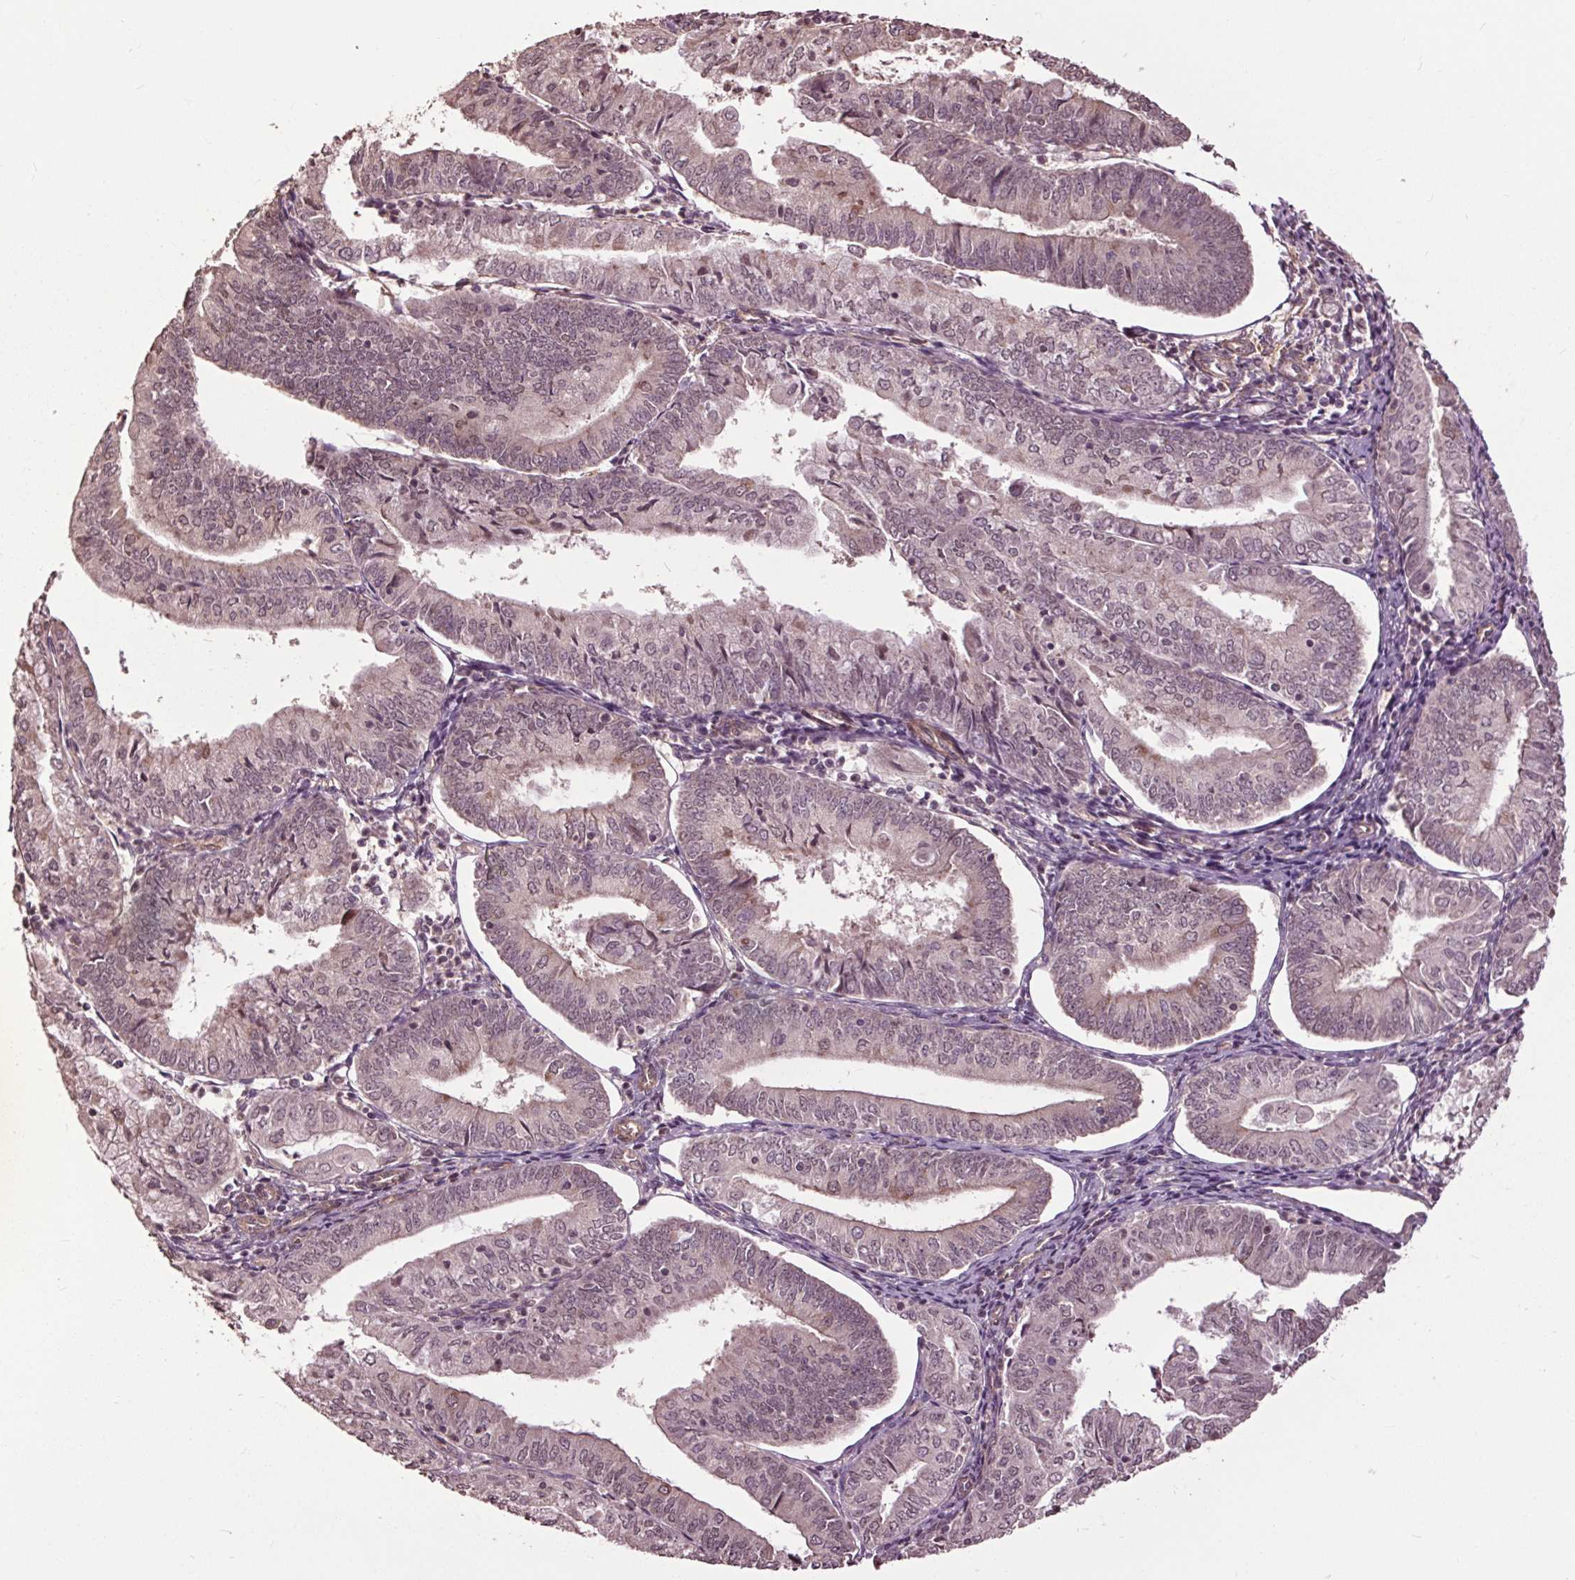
{"staining": {"intensity": "weak", "quantity": "25%-75%", "location": "nuclear"}, "tissue": "endometrial cancer", "cell_type": "Tumor cells", "image_type": "cancer", "snomed": [{"axis": "morphology", "description": "Adenocarcinoma, NOS"}, {"axis": "topography", "description": "Endometrium"}], "caption": "Endometrial adenocarcinoma stained with DAB (3,3'-diaminobenzidine) IHC reveals low levels of weak nuclear positivity in approximately 25%-75% of tumor cells. (IHC, brightfield microscopy, high magnification).", "gene": "CEP95", "patient": {"sex": "female", "age": 55}}